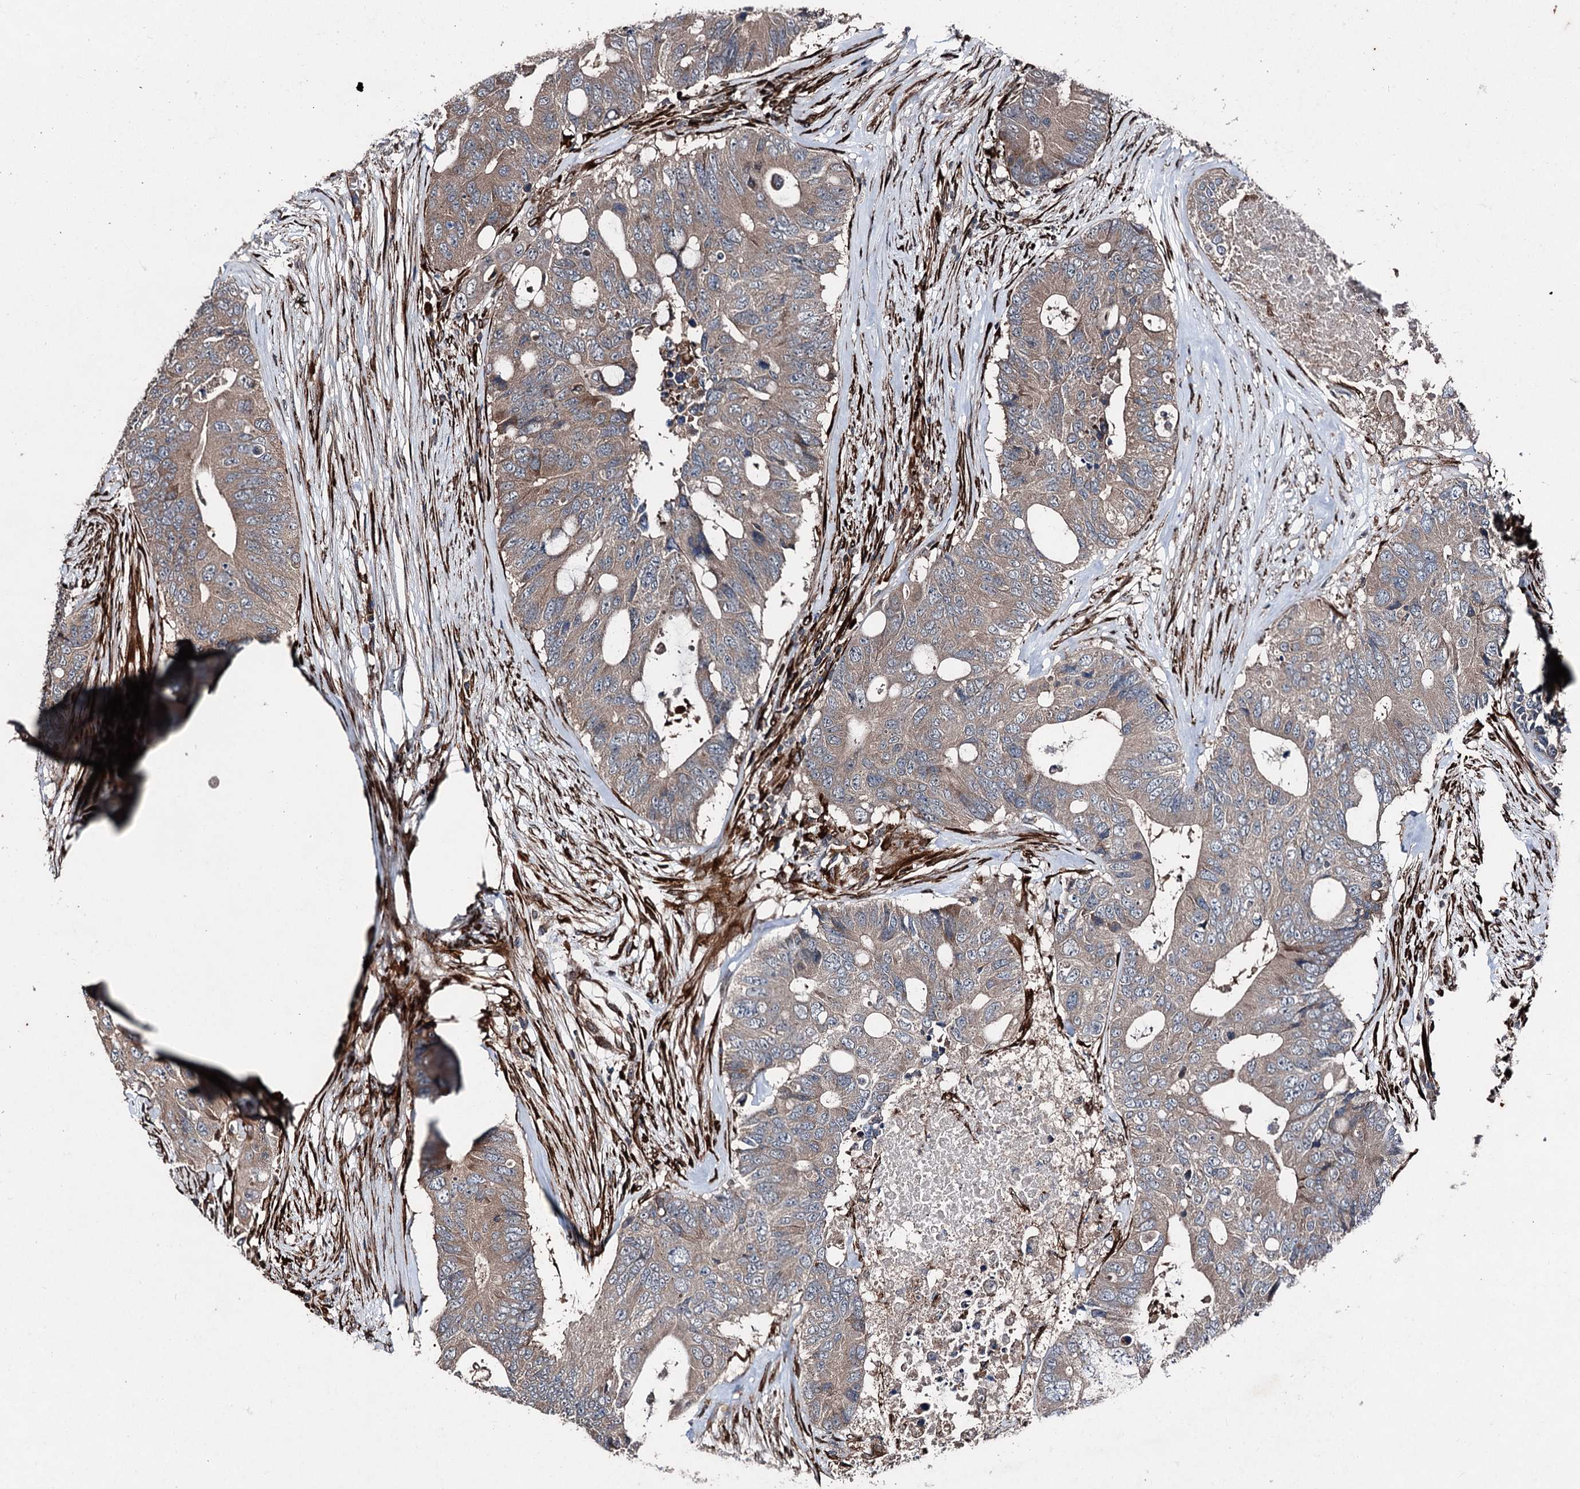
{"staining": {"intensity": "moderate", "quantity": ">75%", "location": "cytoplasmic/membranous"}, "tissue": "colorectal cancer", "cell_type": "Tumor cells", "image_type": "cancer", "snomed": [{"axis": "morphology", "description": "Adenocarcinoma, NOS"}, {"axis": "topography", "description": "Colon"}], "caption": "A high-resolution histopathology image shows immunohistochemistry (IHC) staining of colorectal cancer (adenocarcinoma), which demonstrates moderate cytoplasmic/membranous positivity in approximately >75% of tumor cells. The protein of interest is stained brown, and the nuclei are stained in blue (DAB (3,3'-diaminobenzidine) IHC with brightfield microscopy, high magnification).", "gene": "DDIAS", "patient": {"sex": "male", "age": 71}}